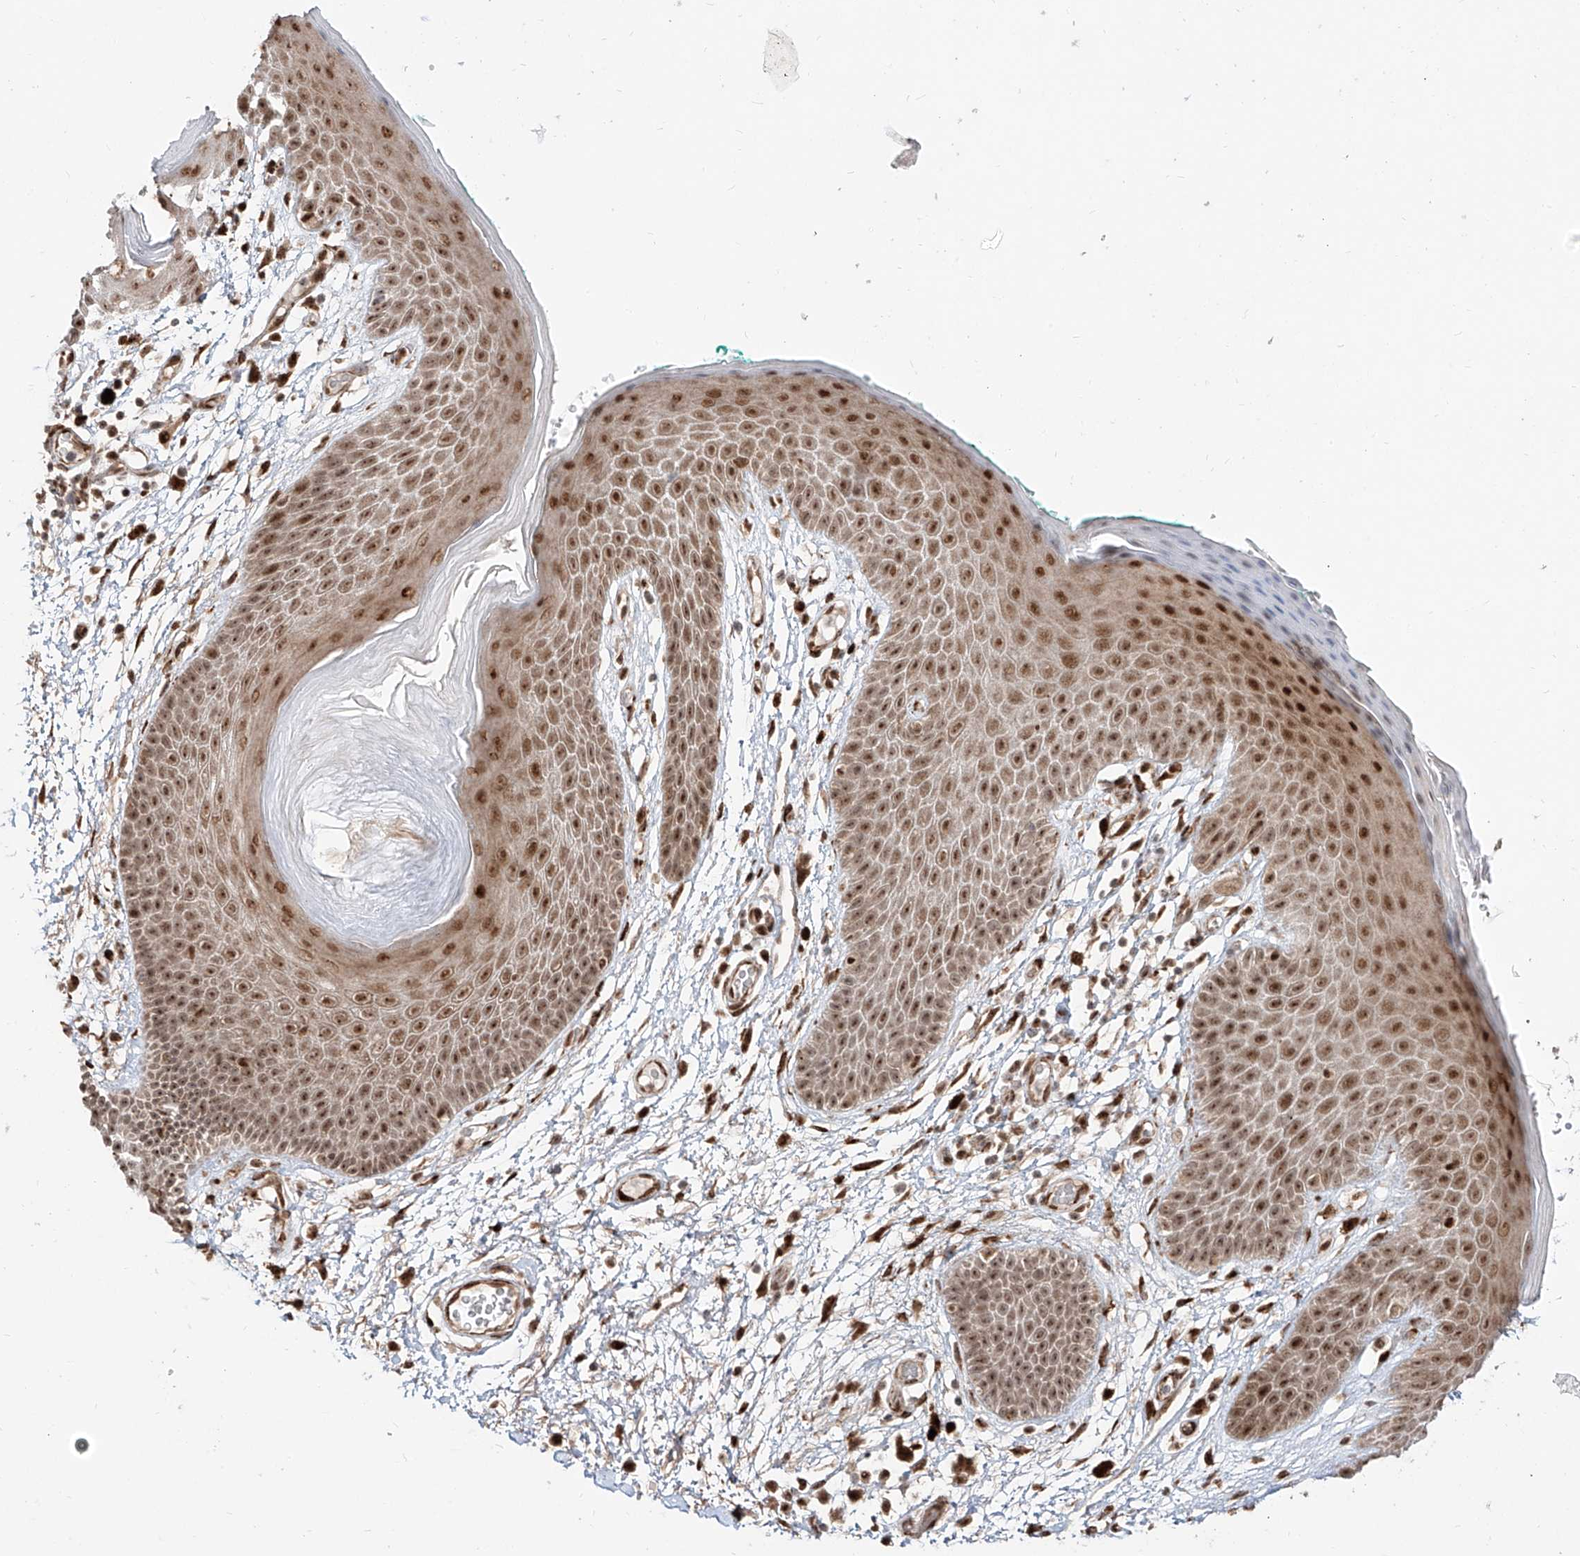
{"staining": {"intensity": "moderate", "quantity": ">75%", "location": "cytoplasmic/membranous,nuclear"}, "tissue": "skin", "cell_type": "Epidermal cells", "image_type": "normal", "snomed": [{"axis": "morphology", "description": "Normal tissue, NOS"}, {"axis": "topography", "description": "Anal"}], "caption": "Immunohistochemistry (IHC) micrograph of normal skin: skin stained using immunohistochemistry demonstrates medium levels of moderate protein expression localized specifically in the cytoplasmic/membranous,nuclear of epidermal cells, appearing as a cytoplasmic/membranous,nuclear brown color.", "gene": "ZNF710", "patient": {"sex": "male", "age": 74}}